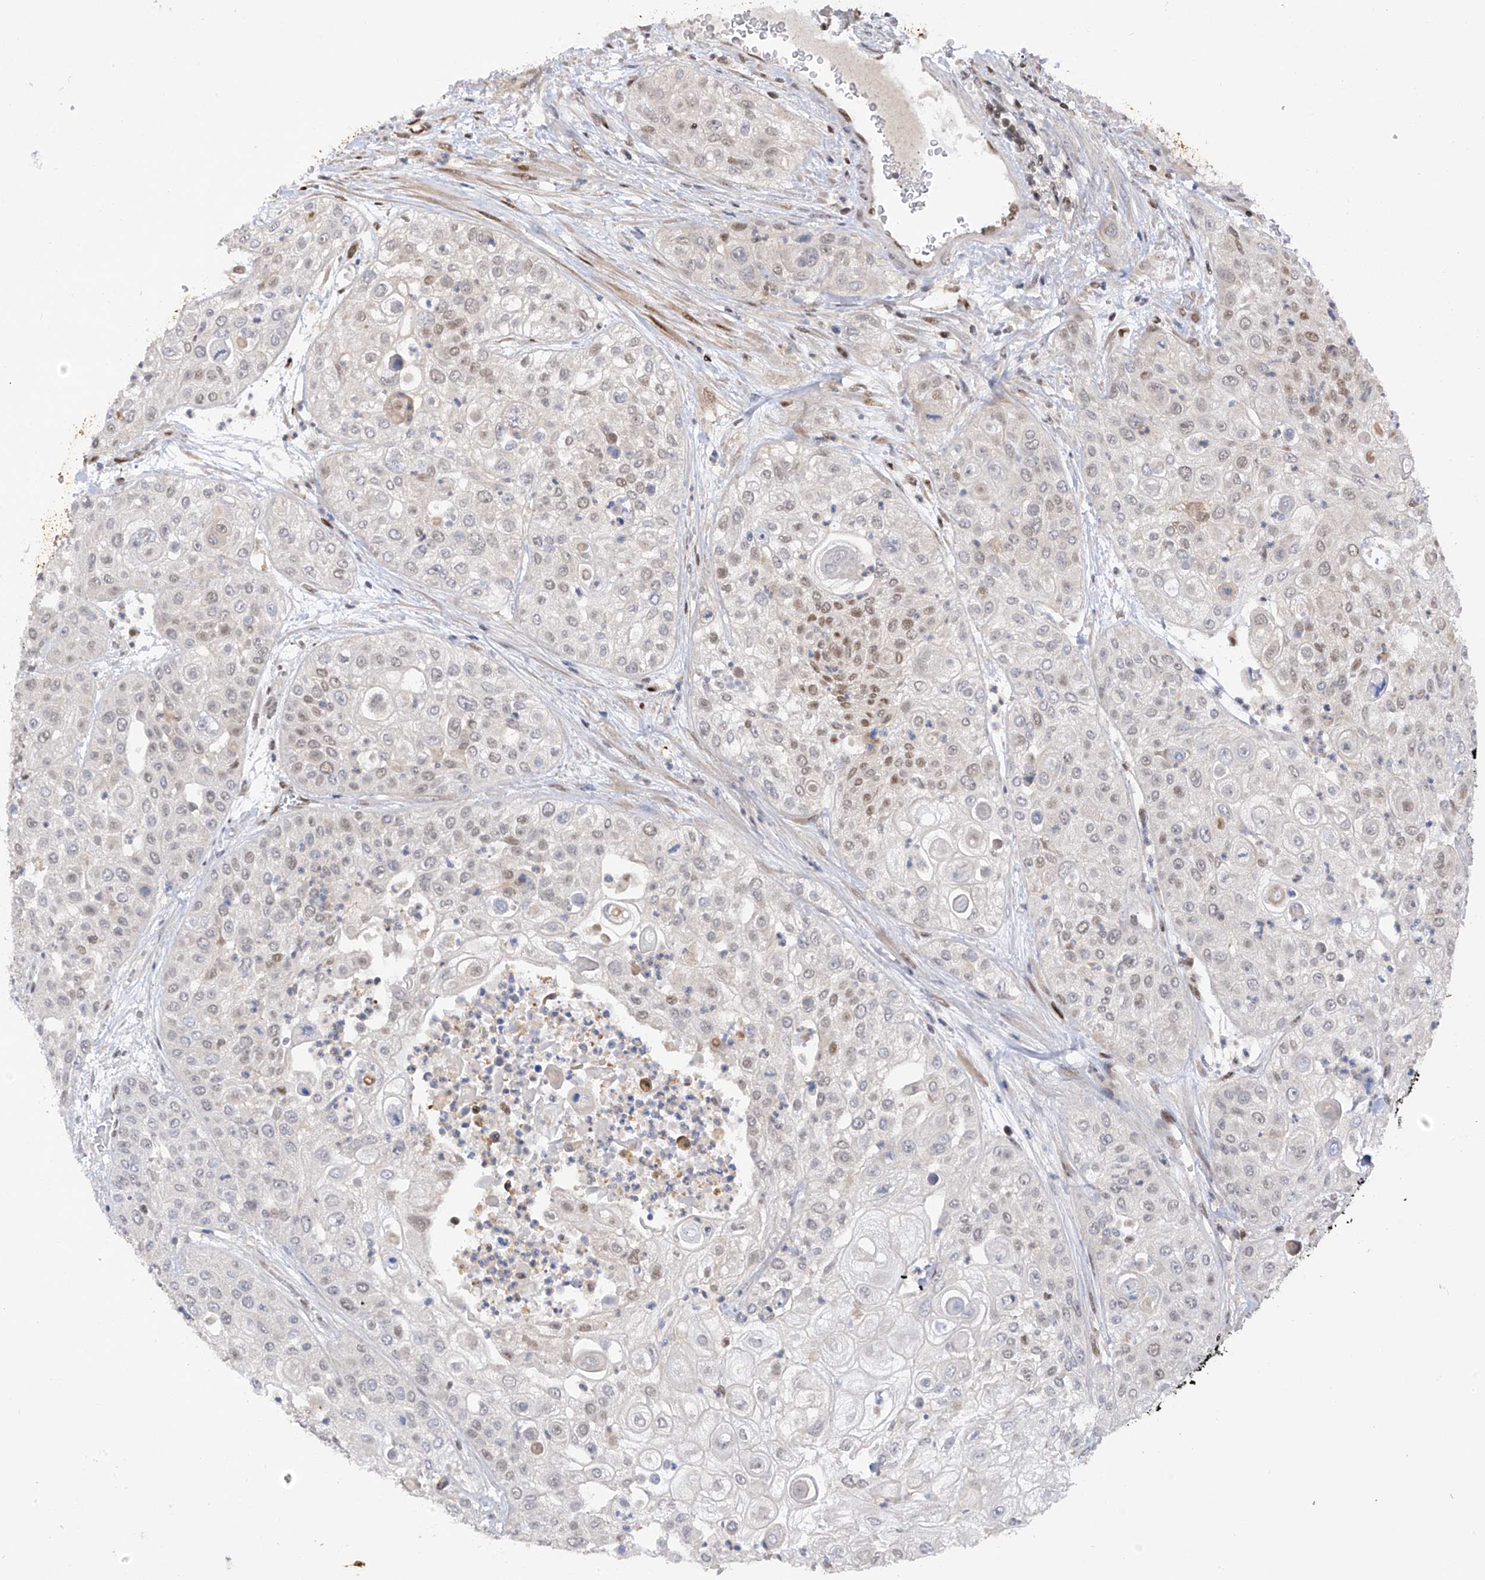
{"staining": {"intensity": "negative", "quantity": "none", "location": "none"}, "tissue": "urothelial cancer", "cell_type": "Tumor cells", "image_type": "cancer", "snomed": [{"axis": "morphology", "description": "Urothelial carcinoma, High grade"}, {"axis": "topography", "description": "Urinary bladder"}], "caption": "DAB (3,3'-diaminobenzidine) immunohistochemical staining of urothelial carcinoma (high-grade) demonstrates no significant expression in tumor cells. Nuclei are stained in blue.", "gene": "PMM1", "patient": {"sex": "female", "age": 79}}